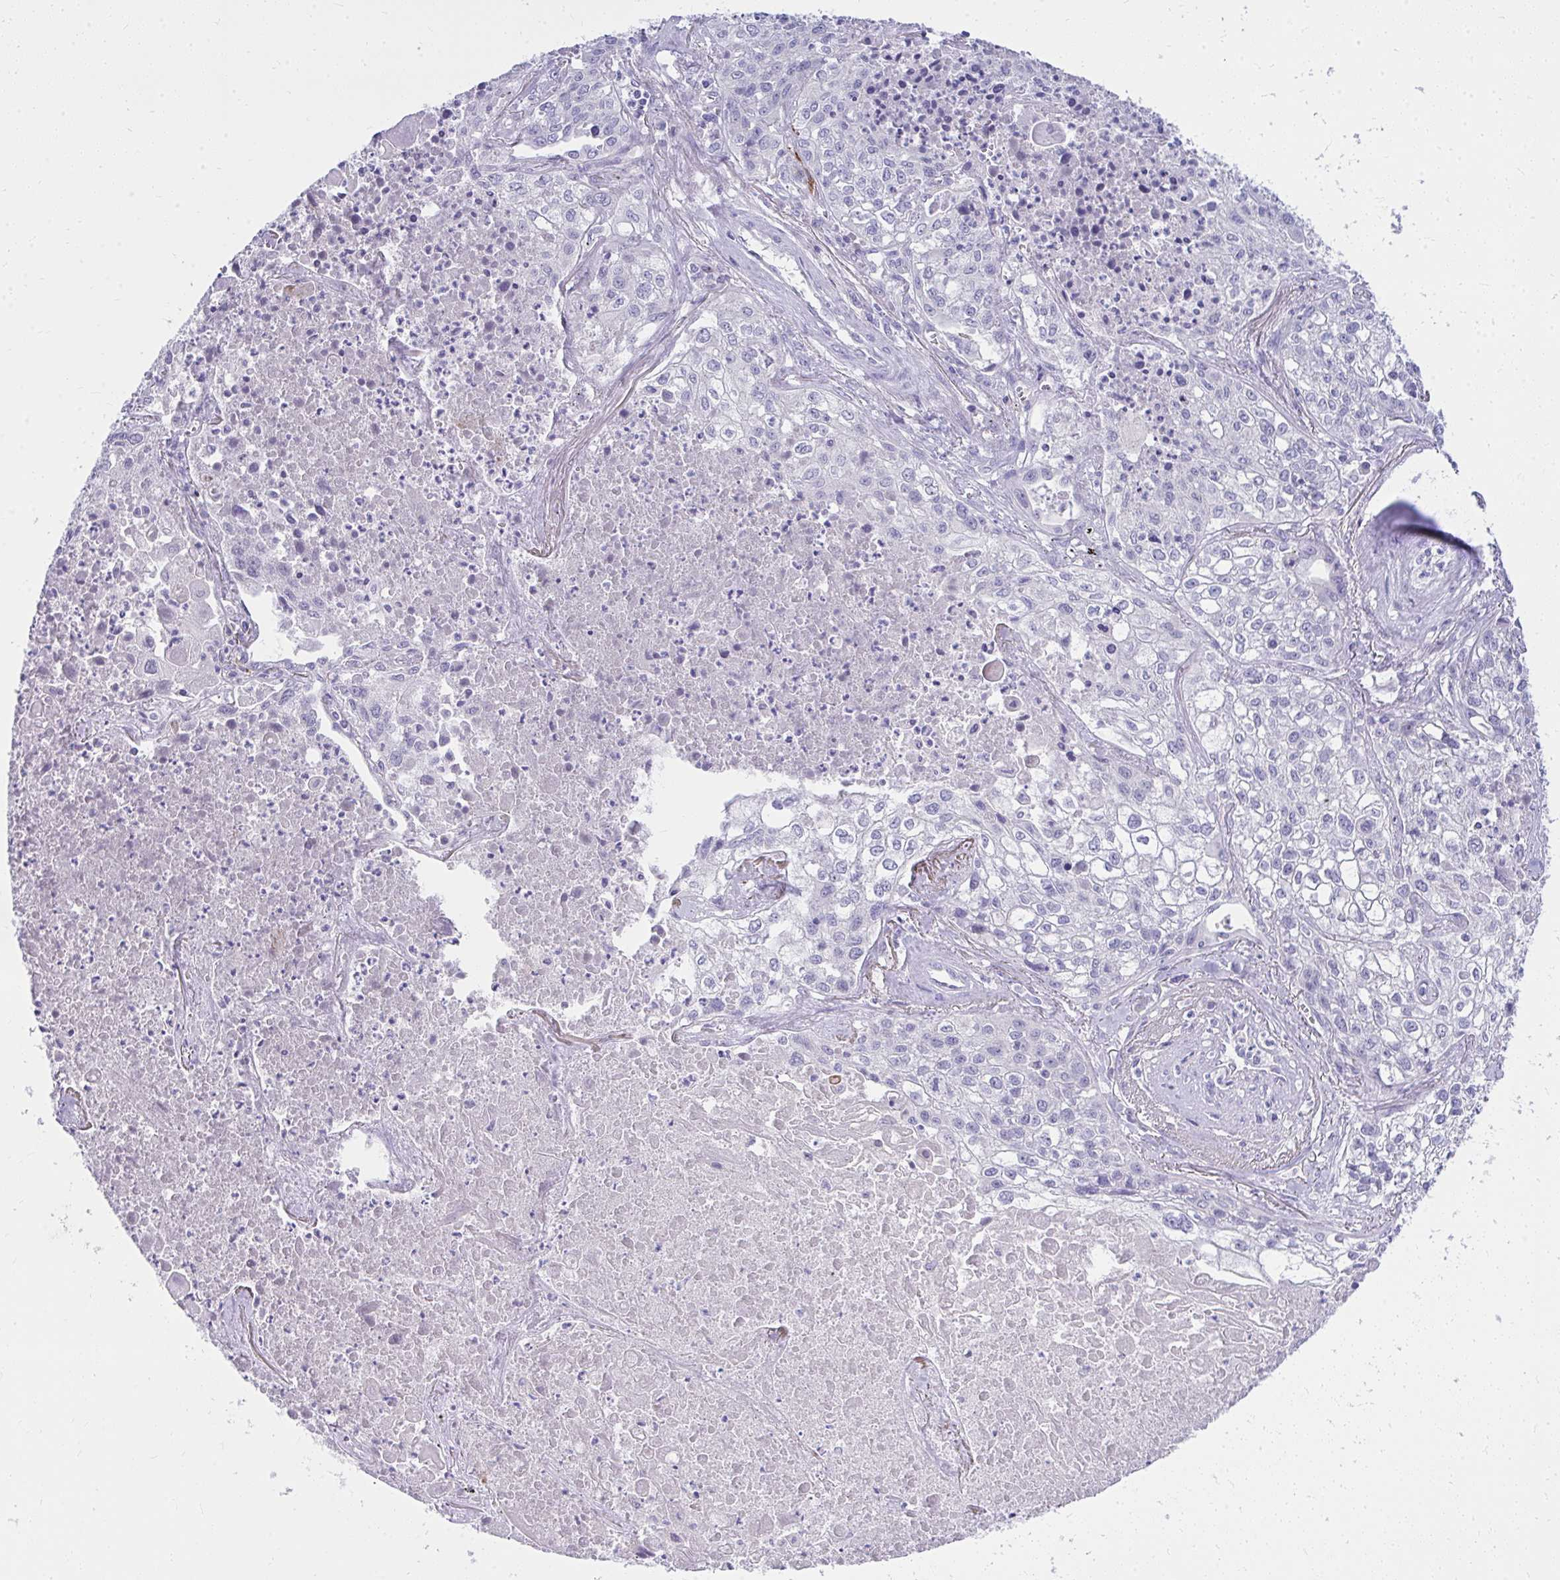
{"staining": {"intensity": "negative", "quantity": "none", "location": "none"}, "tissue": "lung cancer", "cell_type": "Tumor cells", "image_type": "cancer", "snomed": [{"axis": "morphology", "description": "Squamous cell carcinoma, NOS"}, {"axis": "topography", "description": "Lung"}], "caption": "Lung cancer was stained to show a protein in brown. There is no significant expression in tumor cells.", "gene": "LRRC36", "patient": {"sex": "male", "age": 74}}